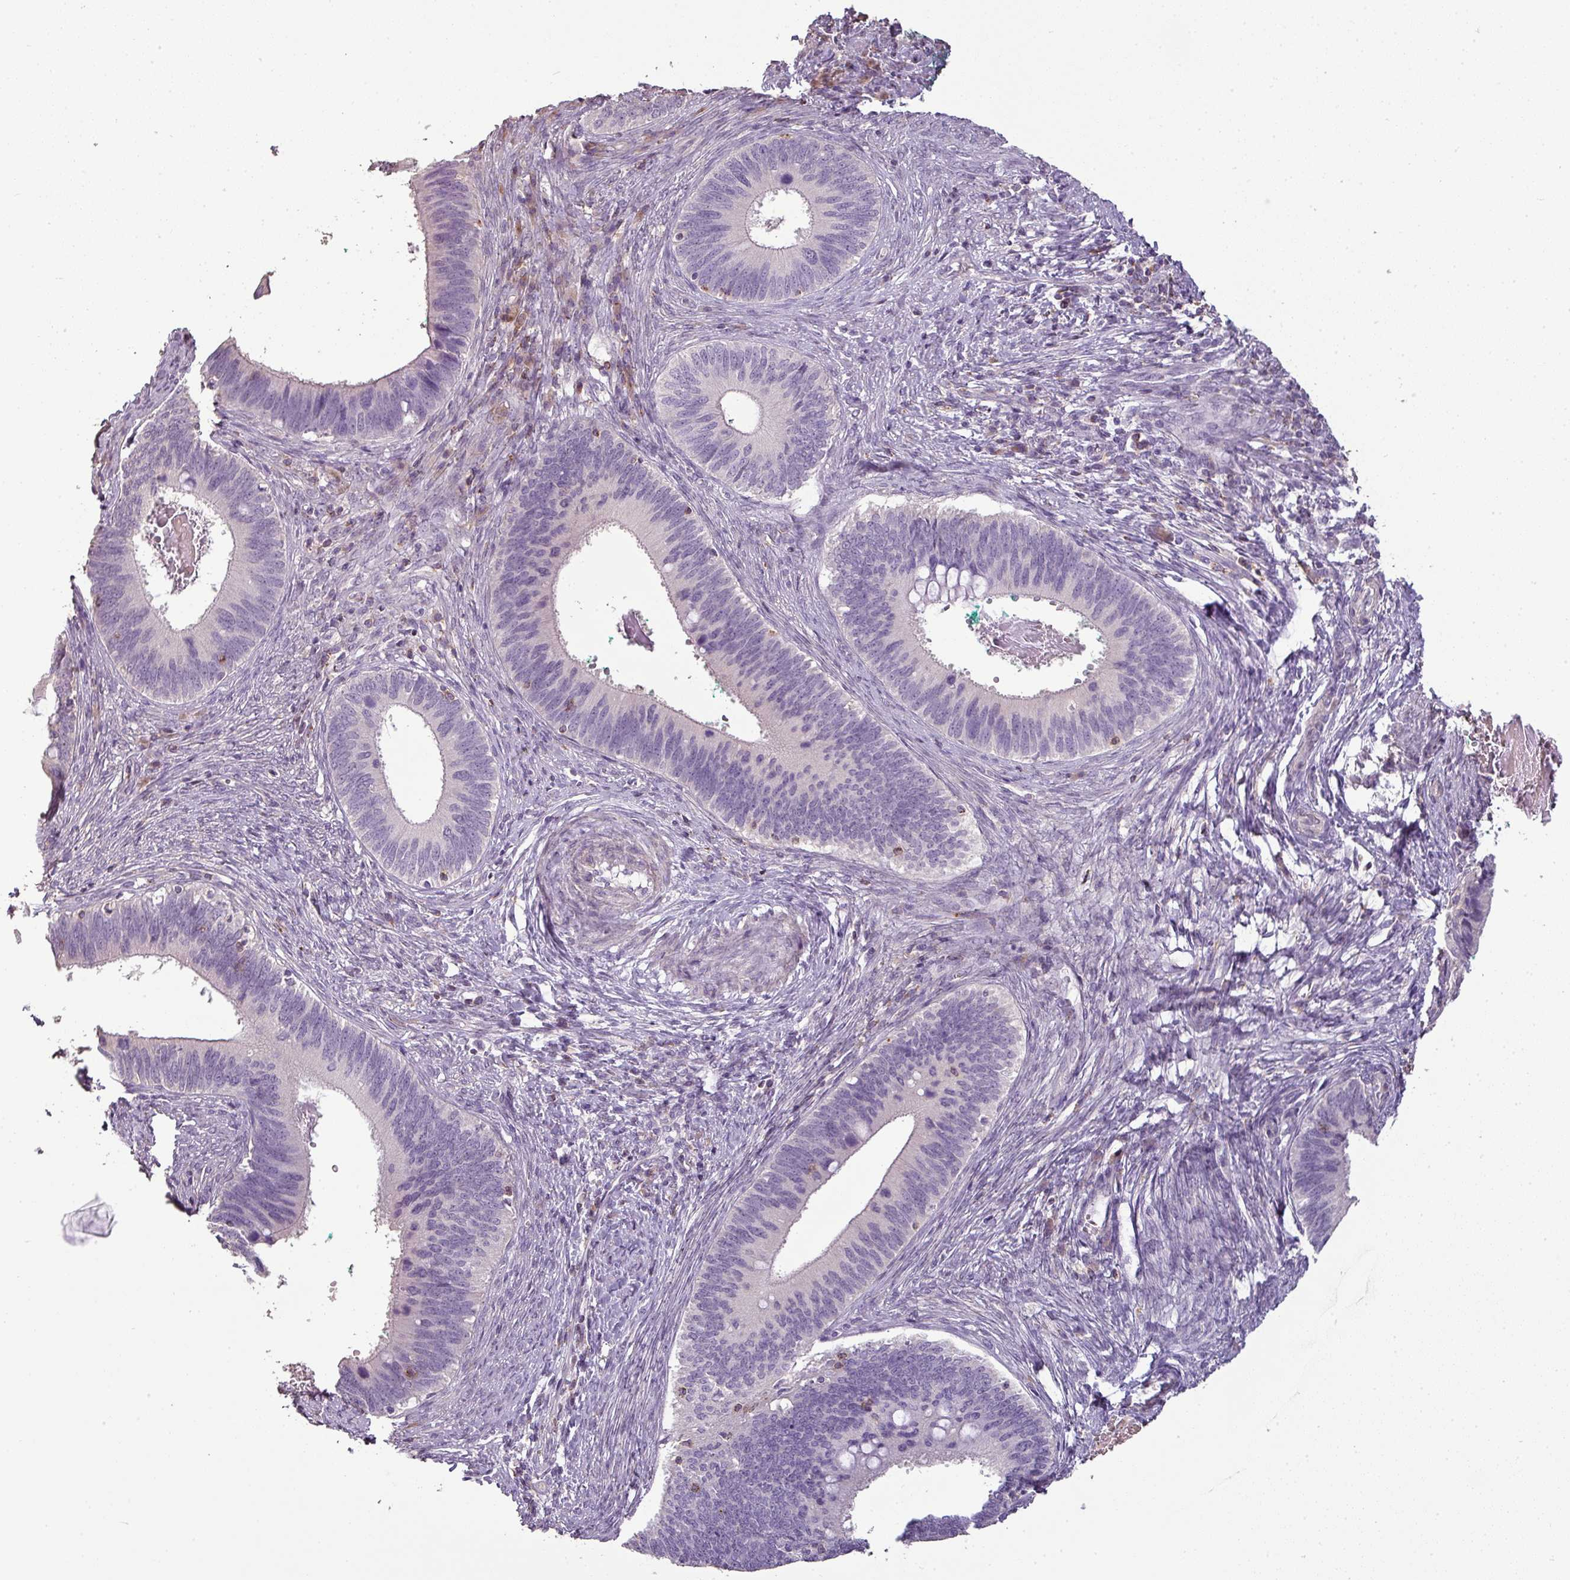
{"staining": {"intensity": "negative", "quantity": "none", "location": "none"}, "tissue": "cervical cancer", "cell_type": "Tumor cells", "image_type": "cancer", "snomed": [{"axis": "morphology", "description": "Adenocarcinoma, NOS"}, {"axis": "topography", "description": "Cervix"}], "caption": "High magnification brightfield microscopy of cervical cancer stained with DAB (brown) and counterstained with hematoxylin (blue): tumor cells show no significant staining.", "gene": "LY9", "patient": {"sex": "female", "age": 42}}